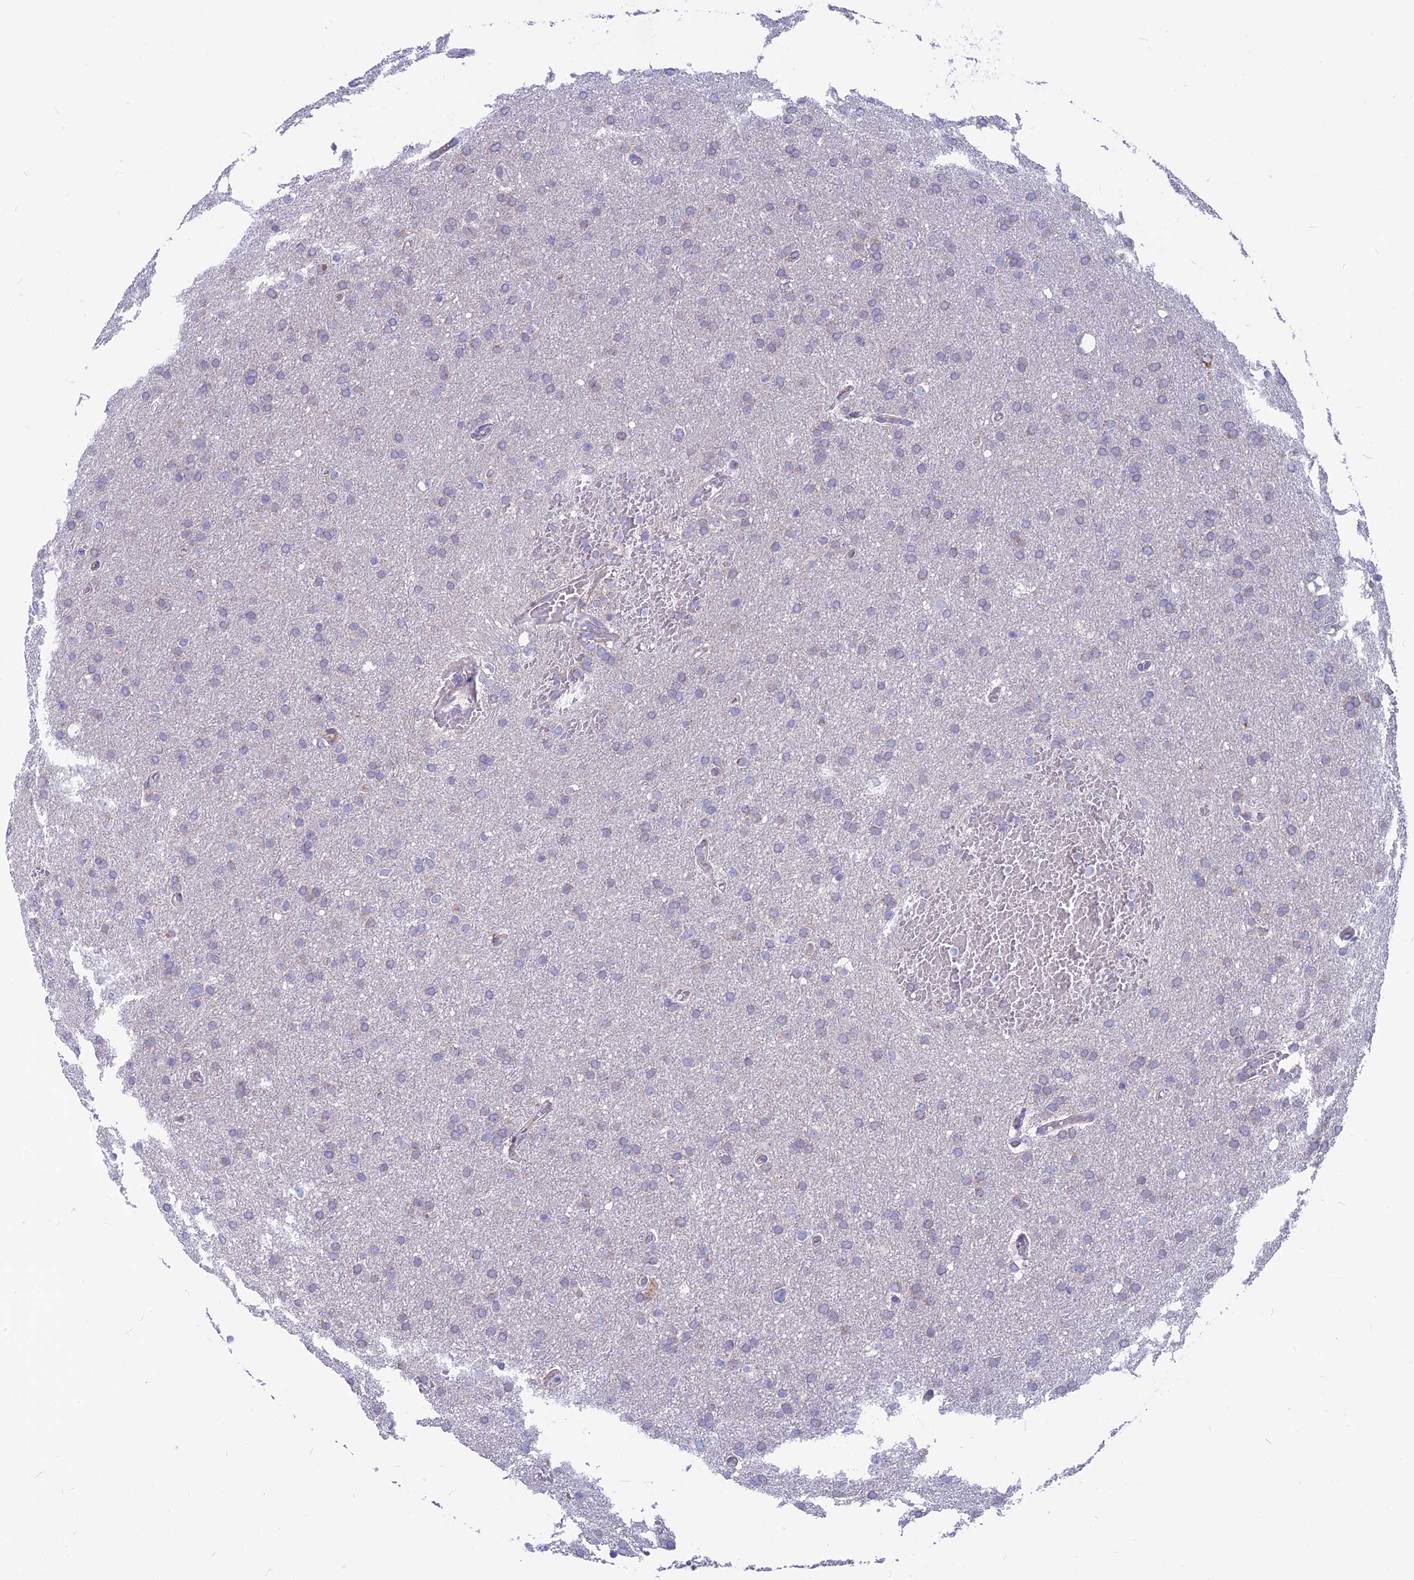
{"staining": {"intensity": "negative", "quantity": "none", "location": "none"}, "tissue": "glioma", "cell_type": "Tumor cells", "image_type": "cancer", "snomed": [{"axis": "morphology", "description": "Glioma, malignant, High grade"}, {"axis": "topography", "description": "Cerebral cortex"}], "caption": "Micrograph shows no significant protein expression in tumor cells of high-grade glioma (malignant).", "gene": "PLAC9", "patient": {"sex": "female", "age": 36}}